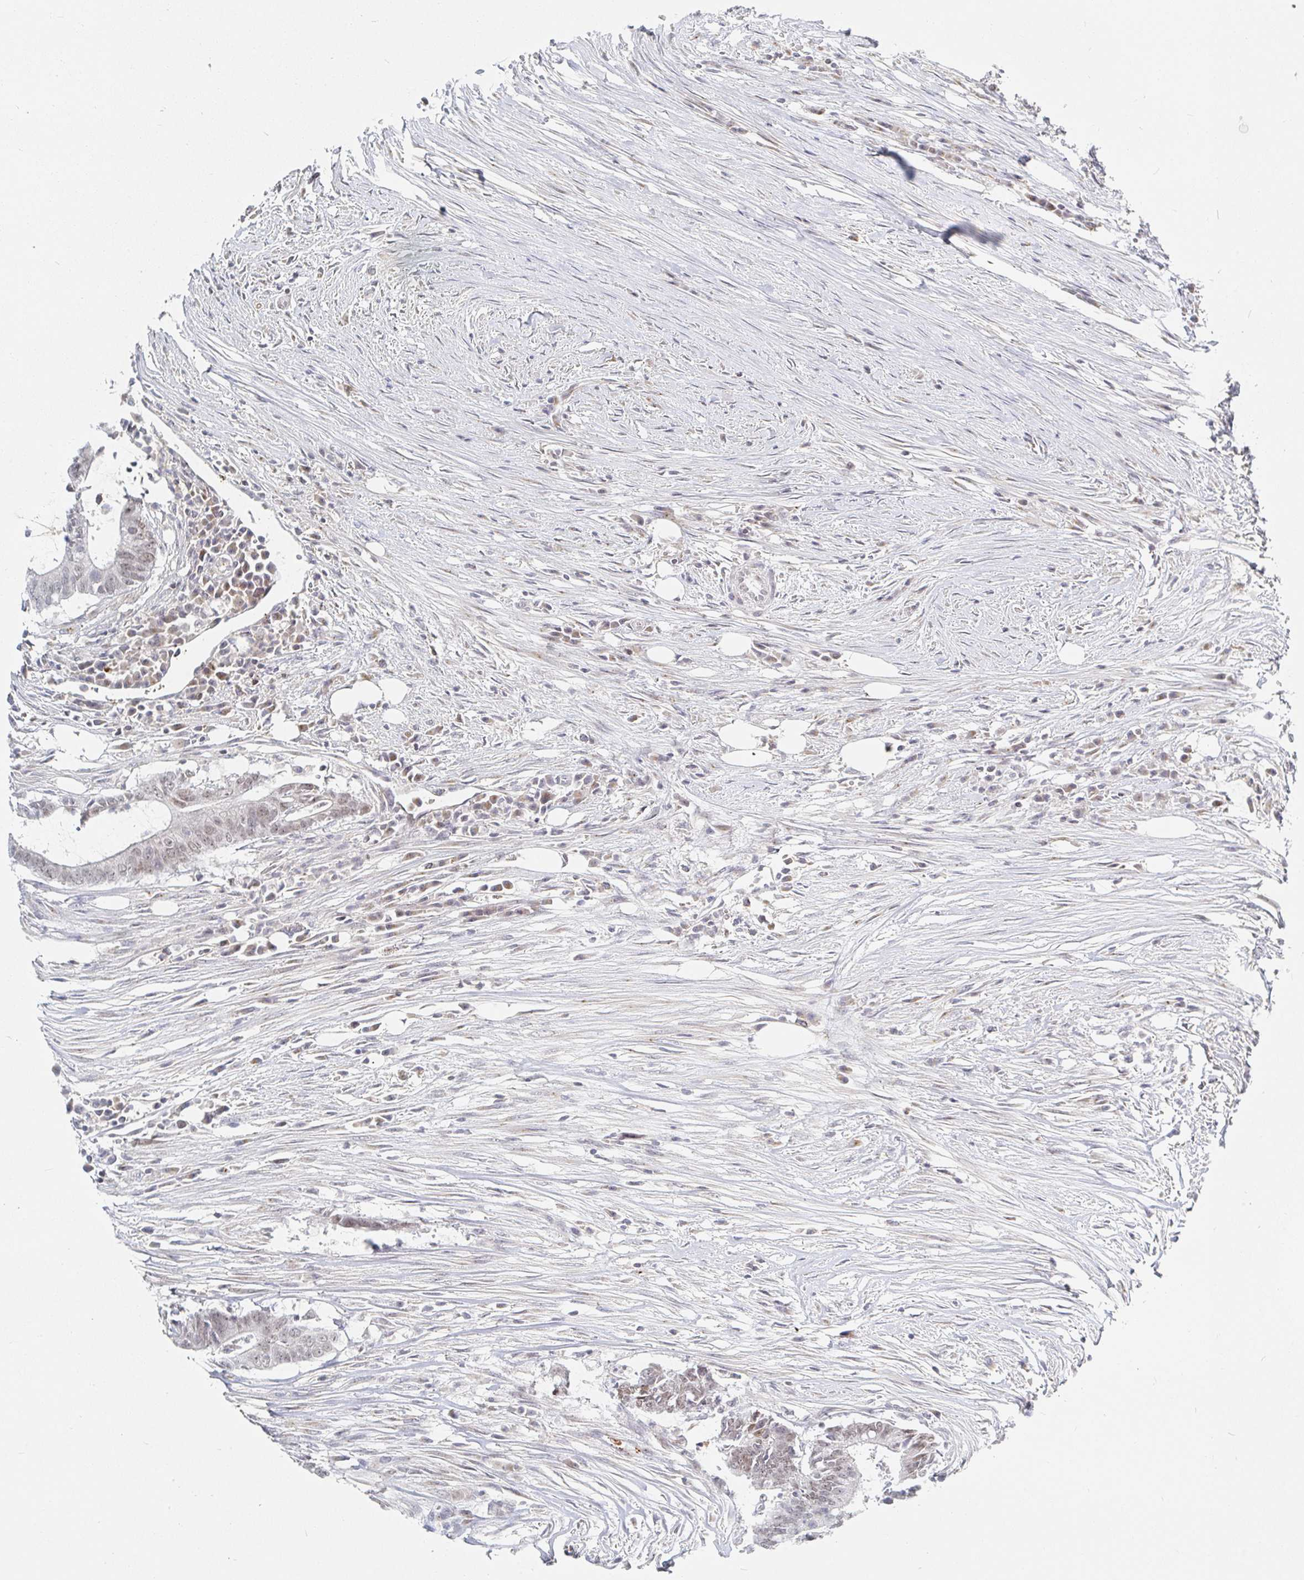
{"staining": {"intensity": "weak", "quantity": ">75%", "location": "nuclear"}, "tissue": "colorectal cancer", "cell_type": "Tumor cells", "image_type": "cancer", "snomed": [{"axis": "morphology", "description": "Adenocarcinoma, NOS"}, {"axis": "topography", "description": "Colon"}], "caption": "Immunohistochemistry of colorectal cancer (adenocarcinoma) shows low levels of weak nuclear staining in approximately >75% of tumor cells.", "gene": "CHD2", "patient": {"sex": "female", "age": 43}}